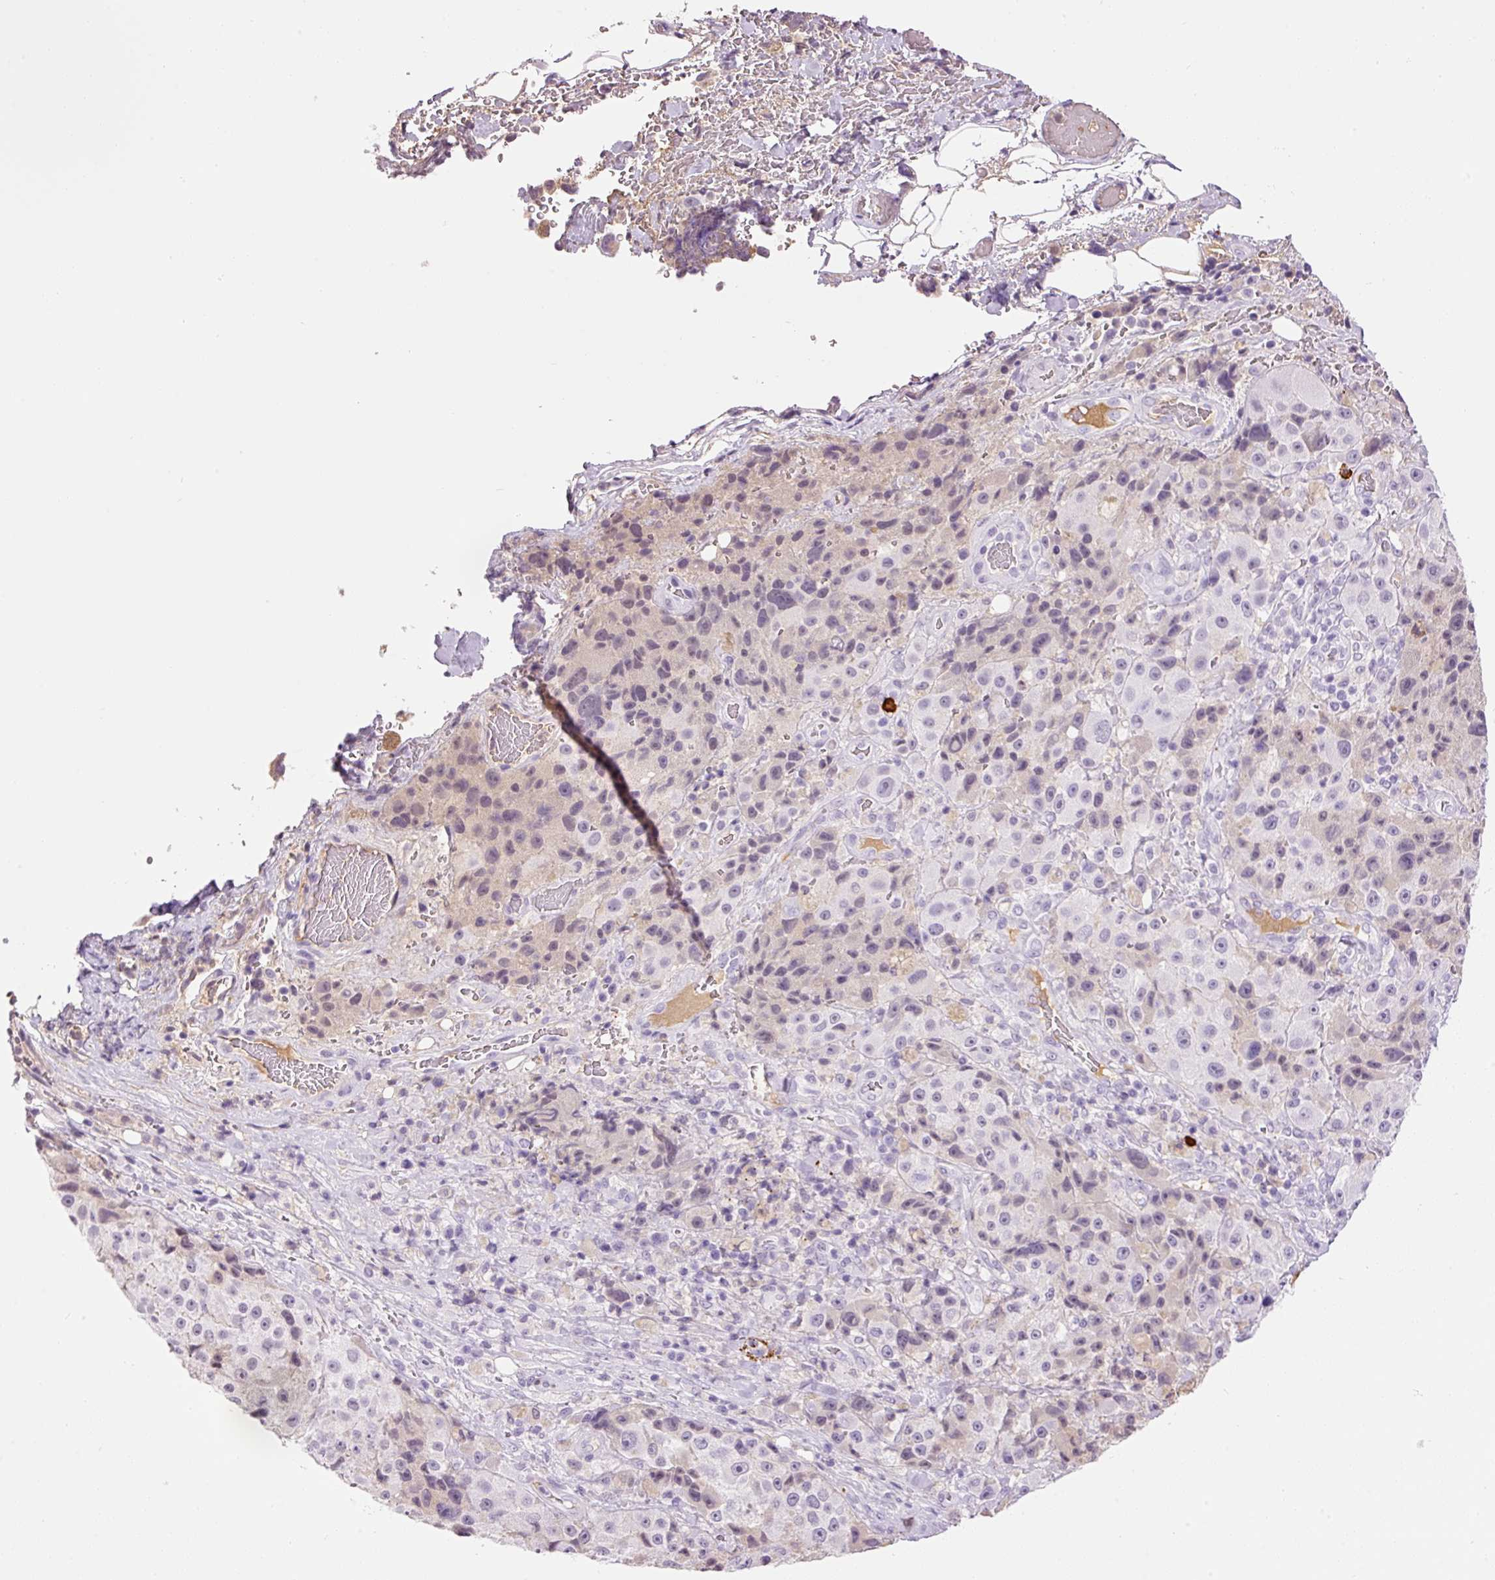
{"staining": {"intensity": "negative", "quantity": "none", "location": "none"}, "tissue": "melanoma", "cell_type": "Tumor cells", "image_type": "cancer", "snomed": [{"axis": "morphology", "description": "Malignant melanoma, Metastatic site"}, {"axis": "topography", "description": "Lymph node"}], "caption": "Histopathology image shows no significant protein positivity in tumor cells of malignant melanoma (metastatic site).", "gene": "PRPF38B", "patient": {"sex": "male", "age": 62}}